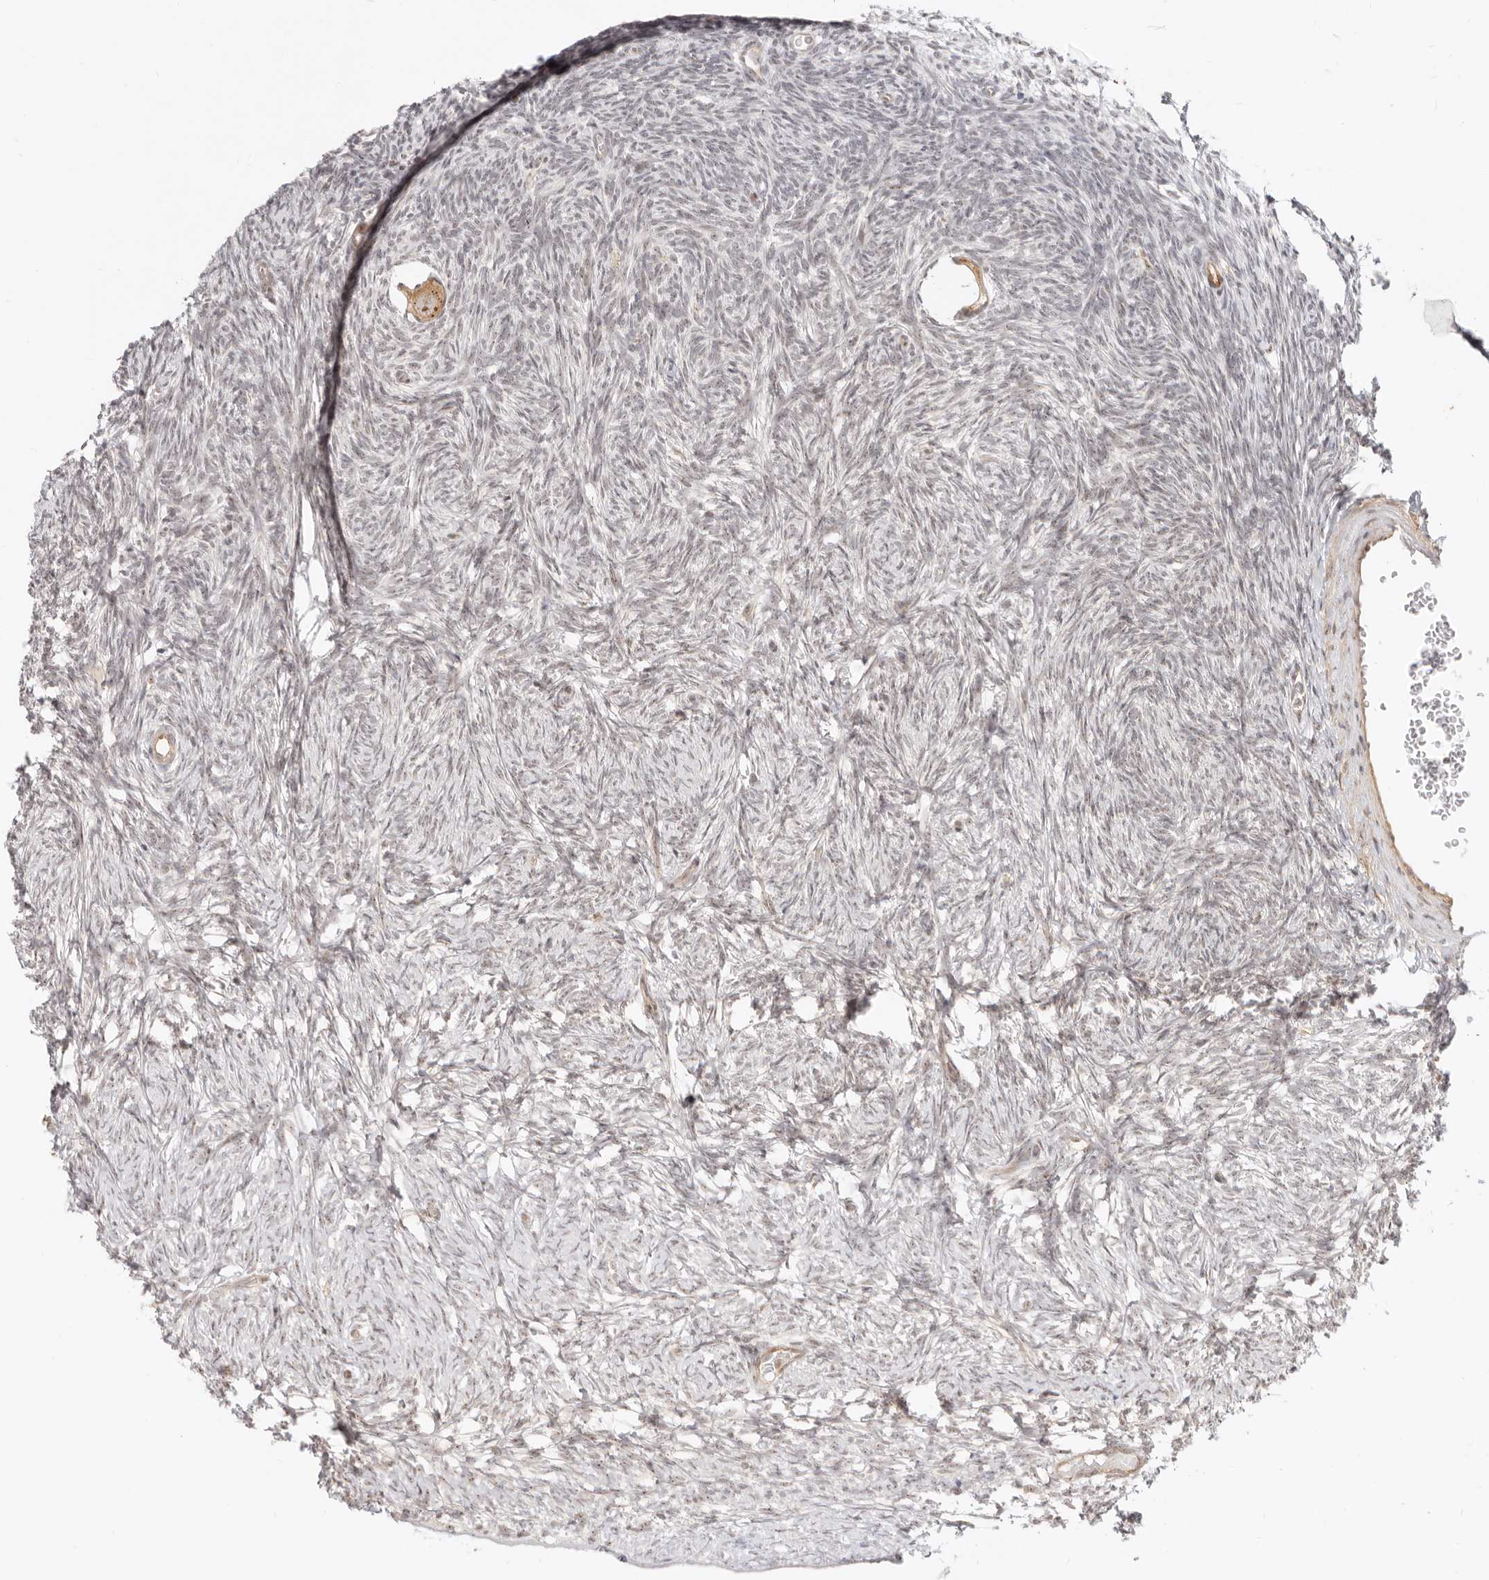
{"staining": {"intensity": "moderate", "quantity": ">75%", "location": "cytoplasmic/membranous,nuclear"}, "tissue": "ovary", "cell_type": "Follicle cells", "image_type": "normal", "snomed": [{"axis": "morphology", "description": "Normal tissue, NOS"}, {"axis": "topography", "description": "Ovary"}], "caption": "An IHC micrograph of normal tissue is shown. Protein staining in brown highlights moderate cytoplasmic/membranous,nuclear positivity in ovary within follicle cells.", "gene": "BAP1", "patient": {"sex": "female", "age": 34}}